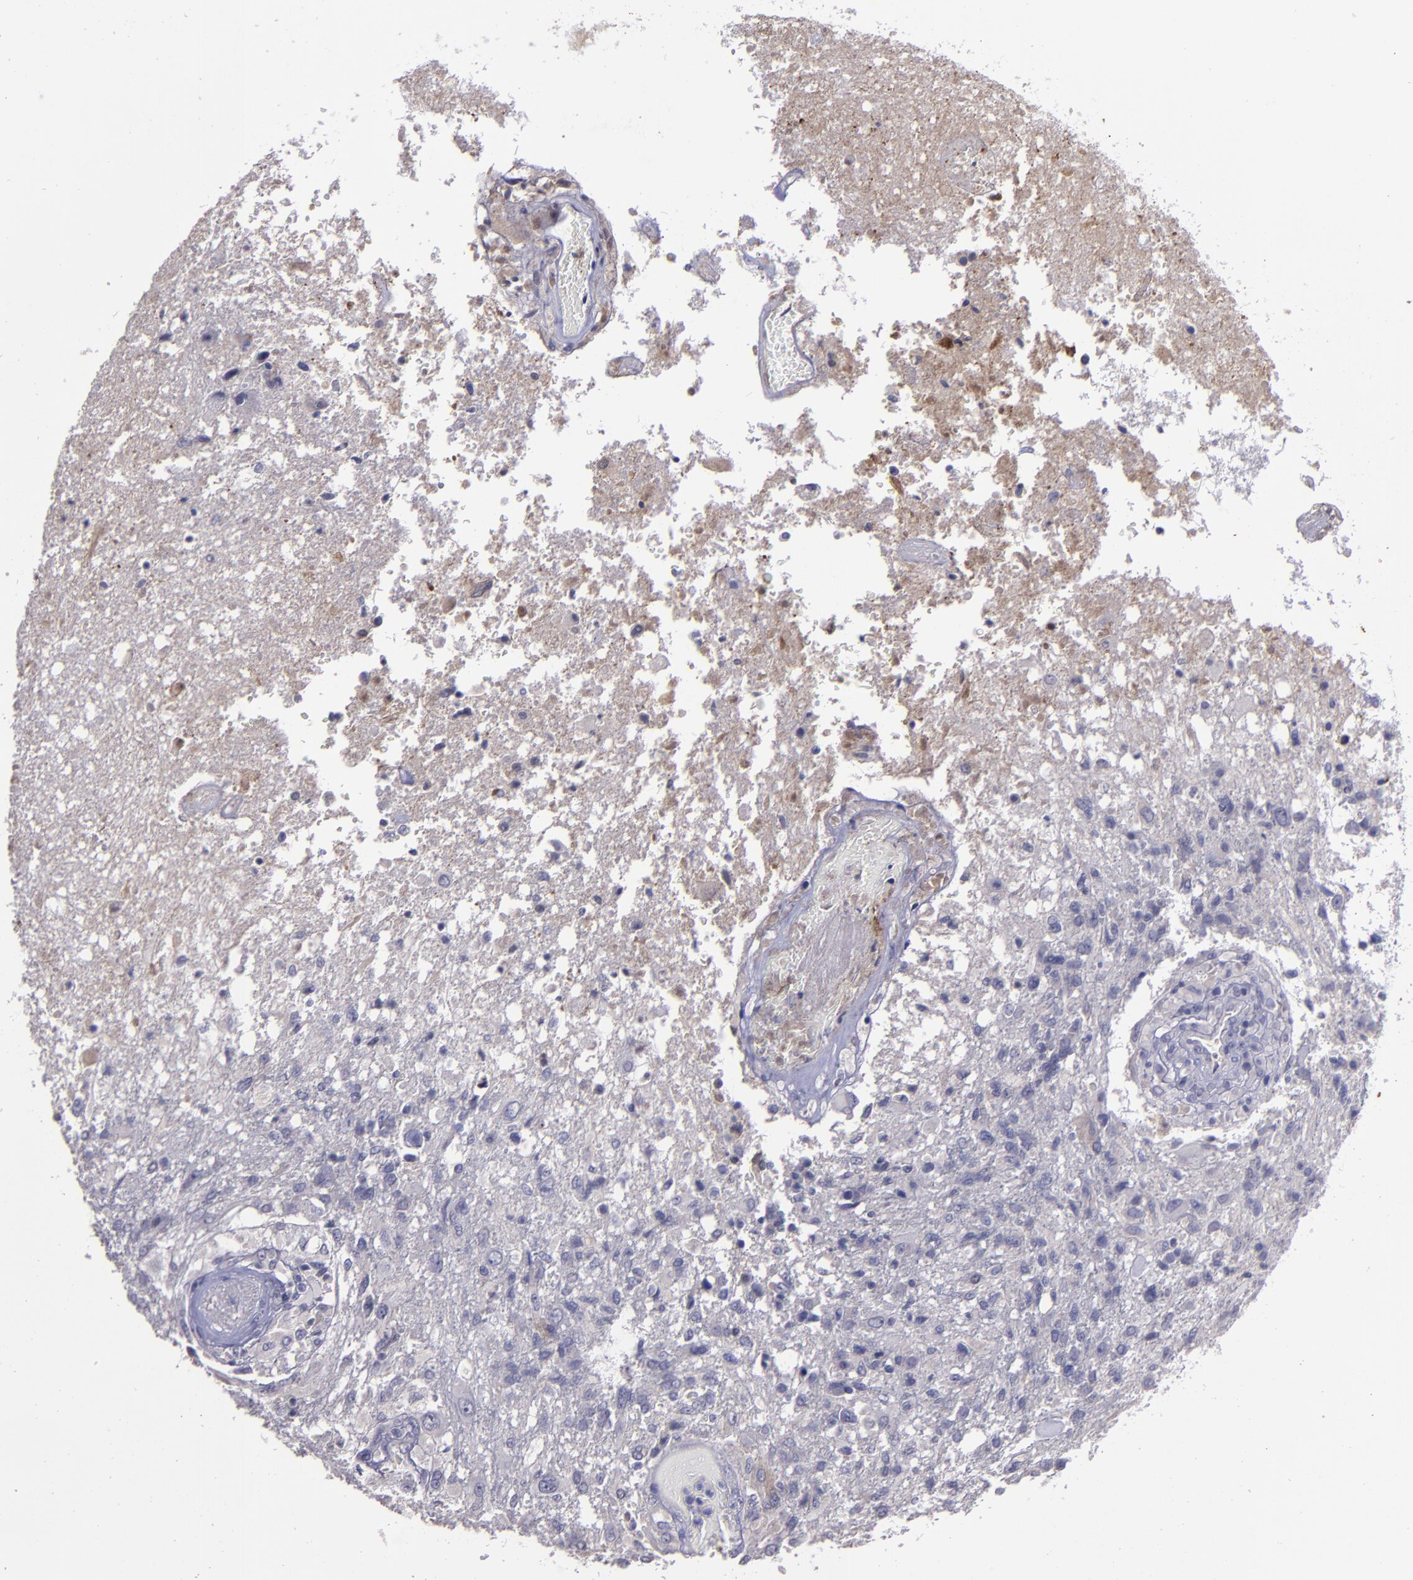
{"staining": {"intensity": "weak", "quantity": "<25%", "location": "cytoplasmic/membranous"}, "tissue": "glioma", "cell_type": "Tumor cells", "image_type": "cancer", "snomed": [{"axis": "morphology", "description": "Glioma, malignant, High grade"}, {"axis": "topography", "description": "Cerebral cortex"}], "caption": "A photomicrograph of malignant glioma (high-grade) stained for a protein exhibits no brown staining in tumor cells.", "gene": "MASP1", "patient": {"sex": "male", "age": 79}}